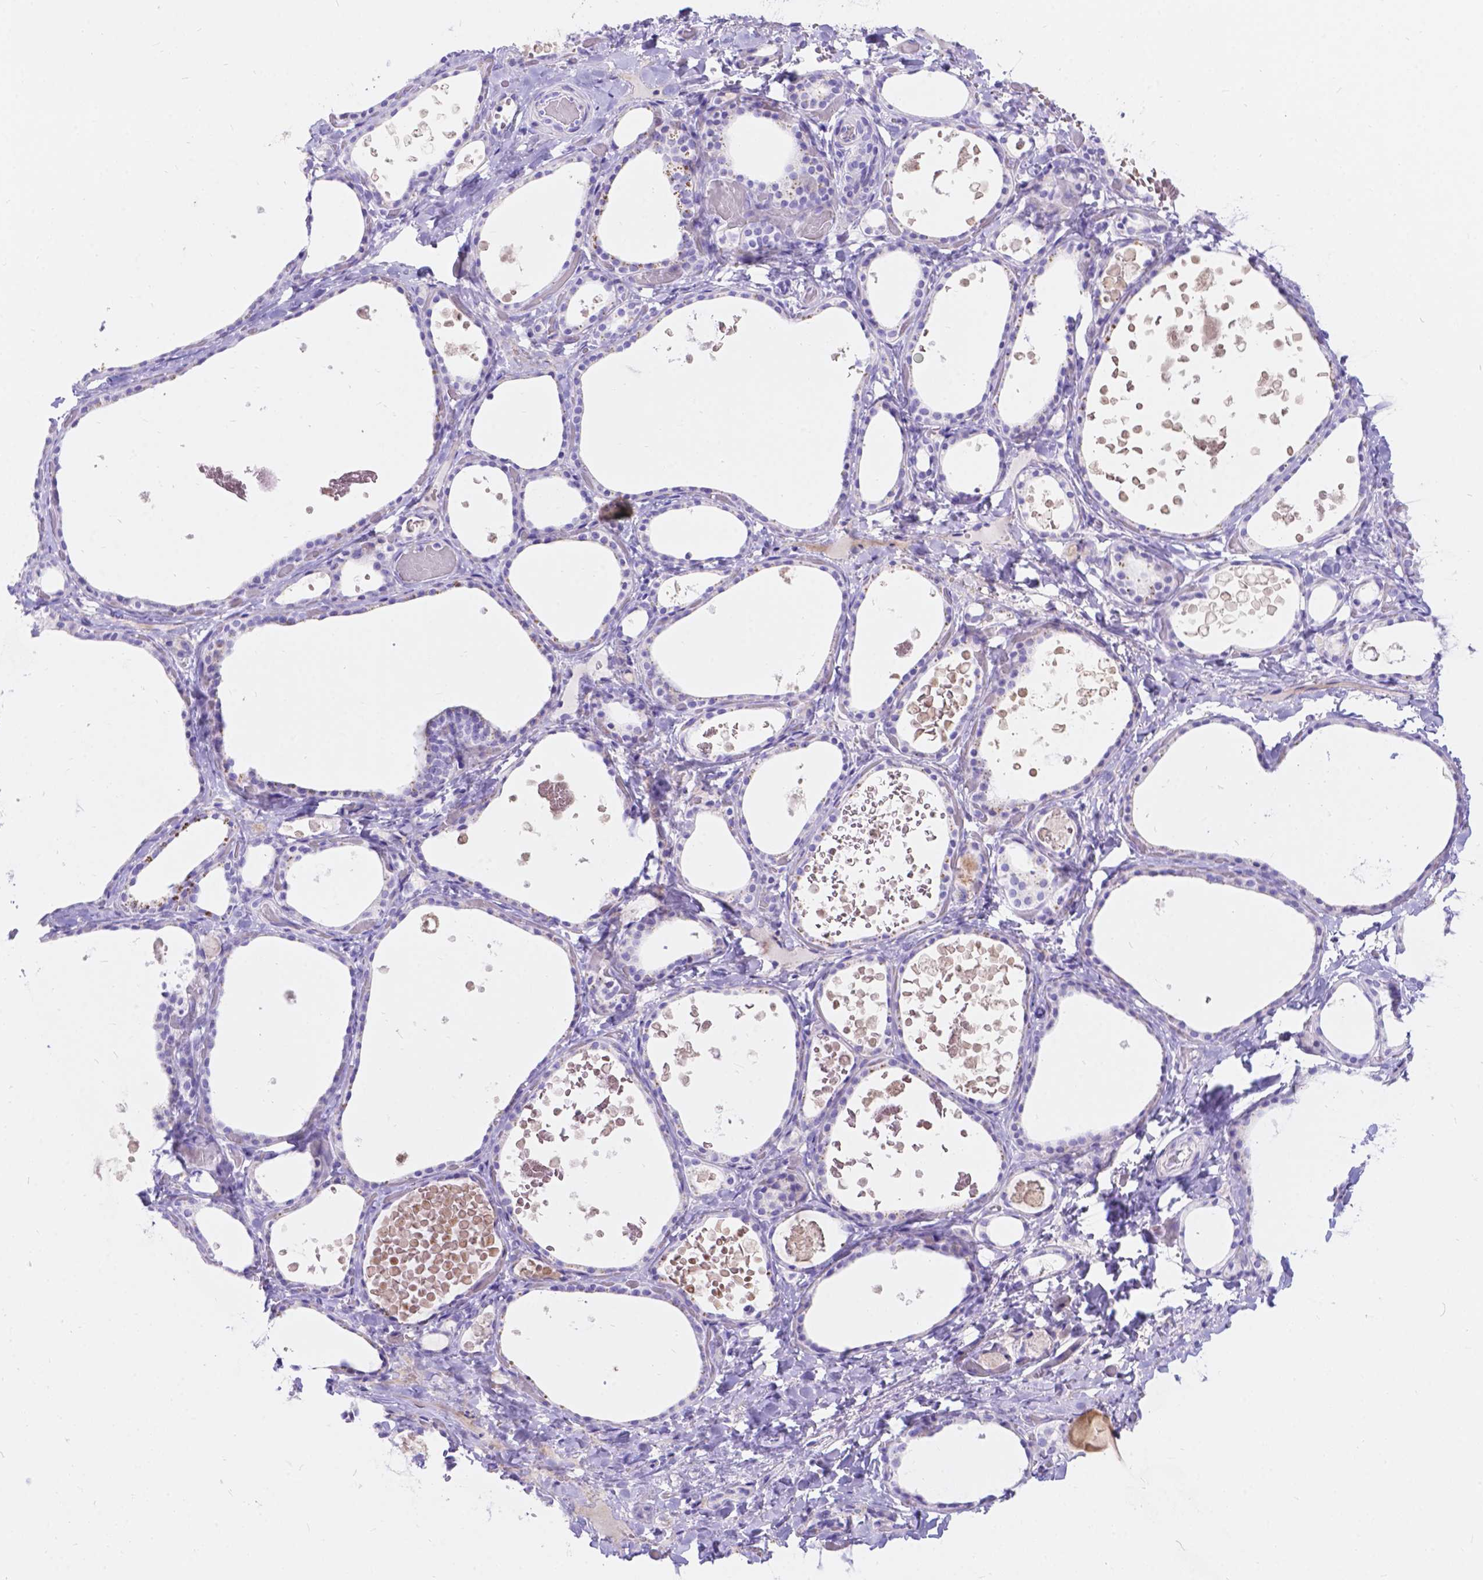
{"staining": {"intensity": "negative", "quantity": "none", "location": "none"}, "tissue": "thyroid gland", "cell_type": "Glandular cells", "image_type": "normal", "snomed": [{"axis": "morphology", "description": "Normal tissue, NOS"}, {"axis": "topography", "description": "Thyroid gland"}], "caption": "Immunohistochemistry of benign thyroid gland displays no expression in glandular cells.", "gene": "KLHL10", "patient": {"sex": "female", "age": 56}}